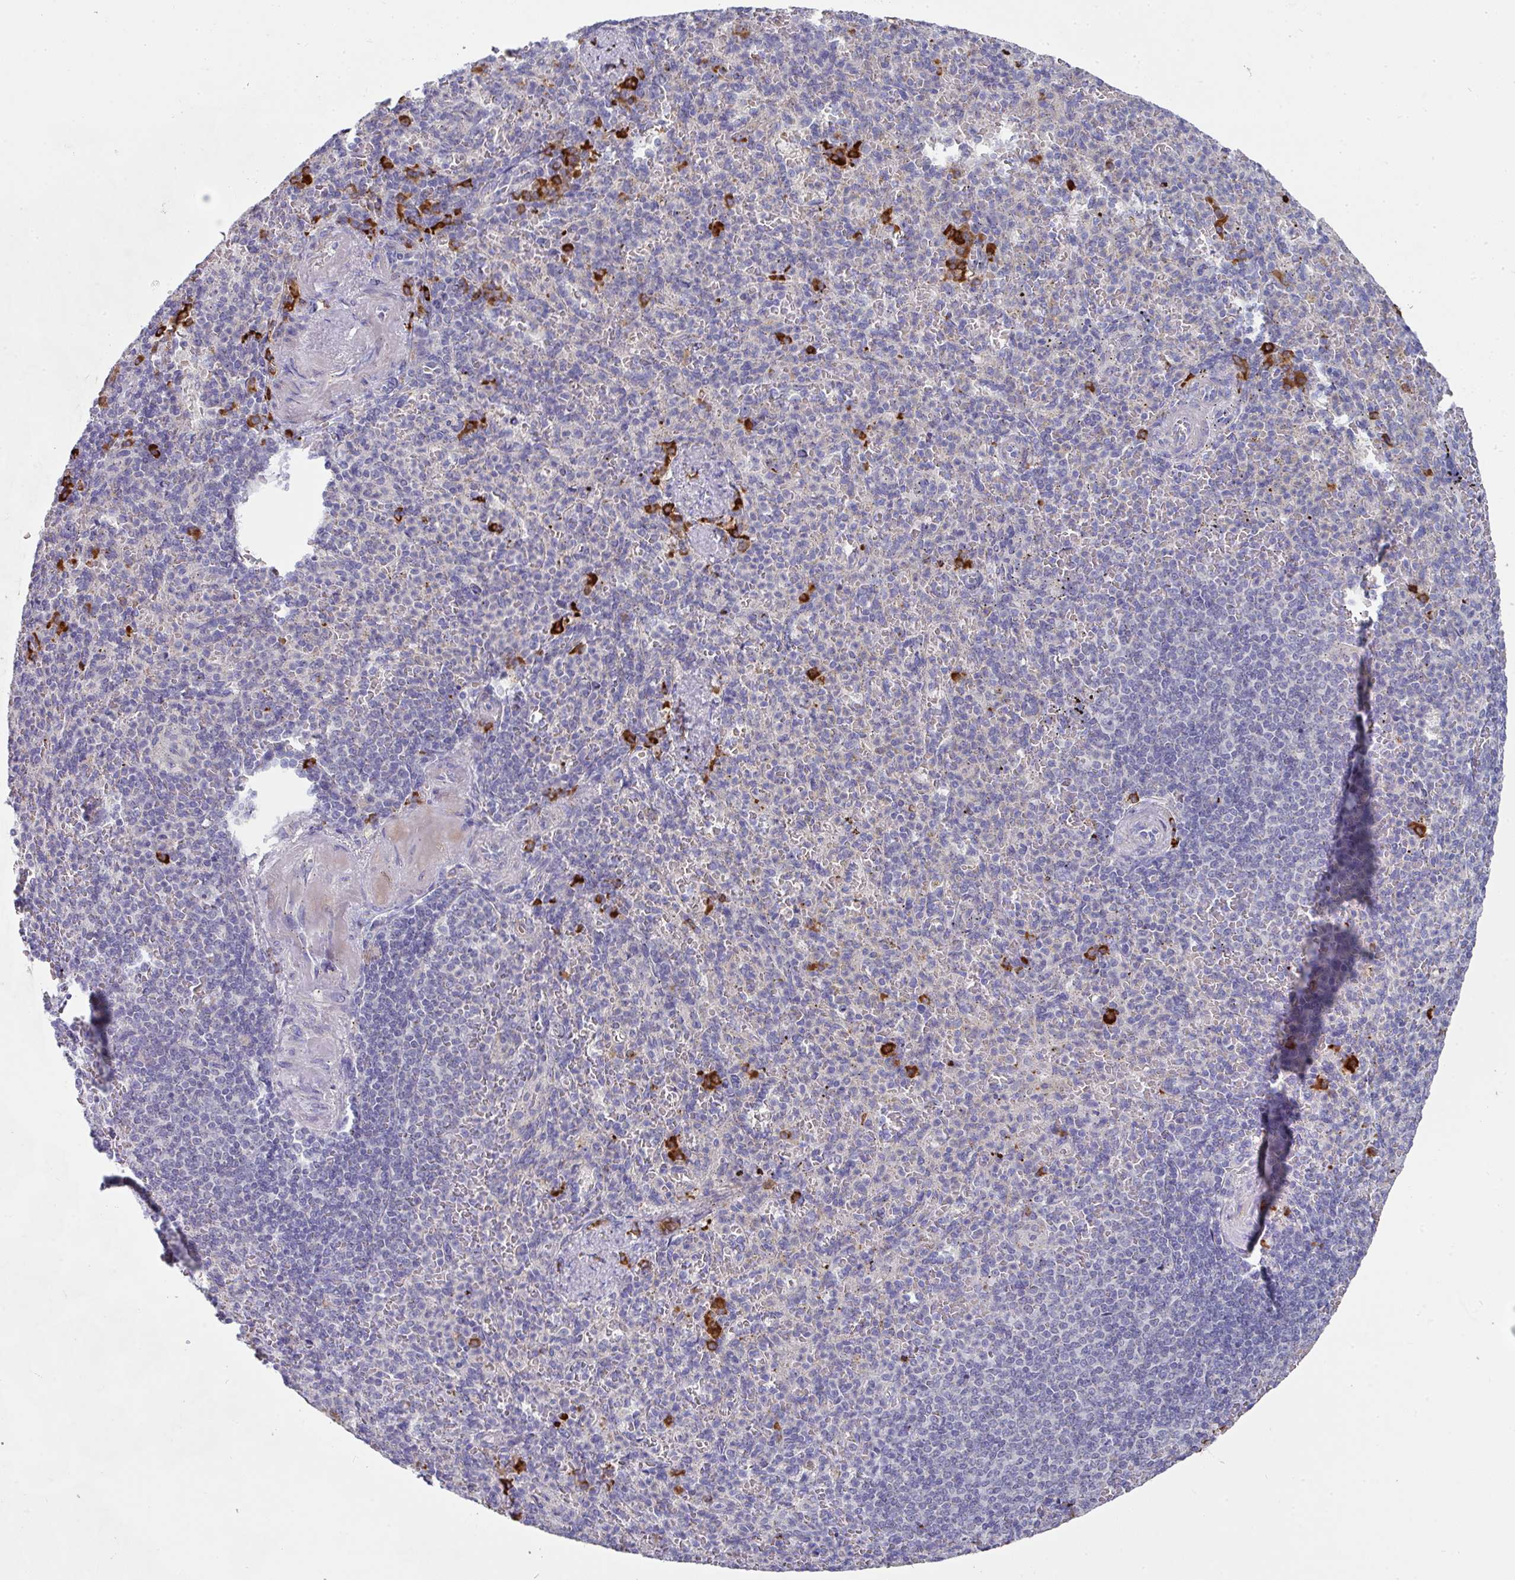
{"staining": {"intensity": "strong", "quantity": "<25%", "location": "cytoplasmic/membranous"}, "tissue": "spleen", "cell_type": "Cells in red pulp", "image_type": "normal", "snomed": [{"axis": "morphology", "description": "Normal tissue, NOS"}, {"axis": "topography", "description": "Spleen"}], "caption": "Protein expression analysis of unremarkable spleen shows strong cytoplasmic/membranous positivity in approximately <25% of cells in red pulp. The protein of interest is shown in brown color, while the nuclei are stained blue.", "gene": "IL4R", "patient": {"sex": "female", "age": 74}}